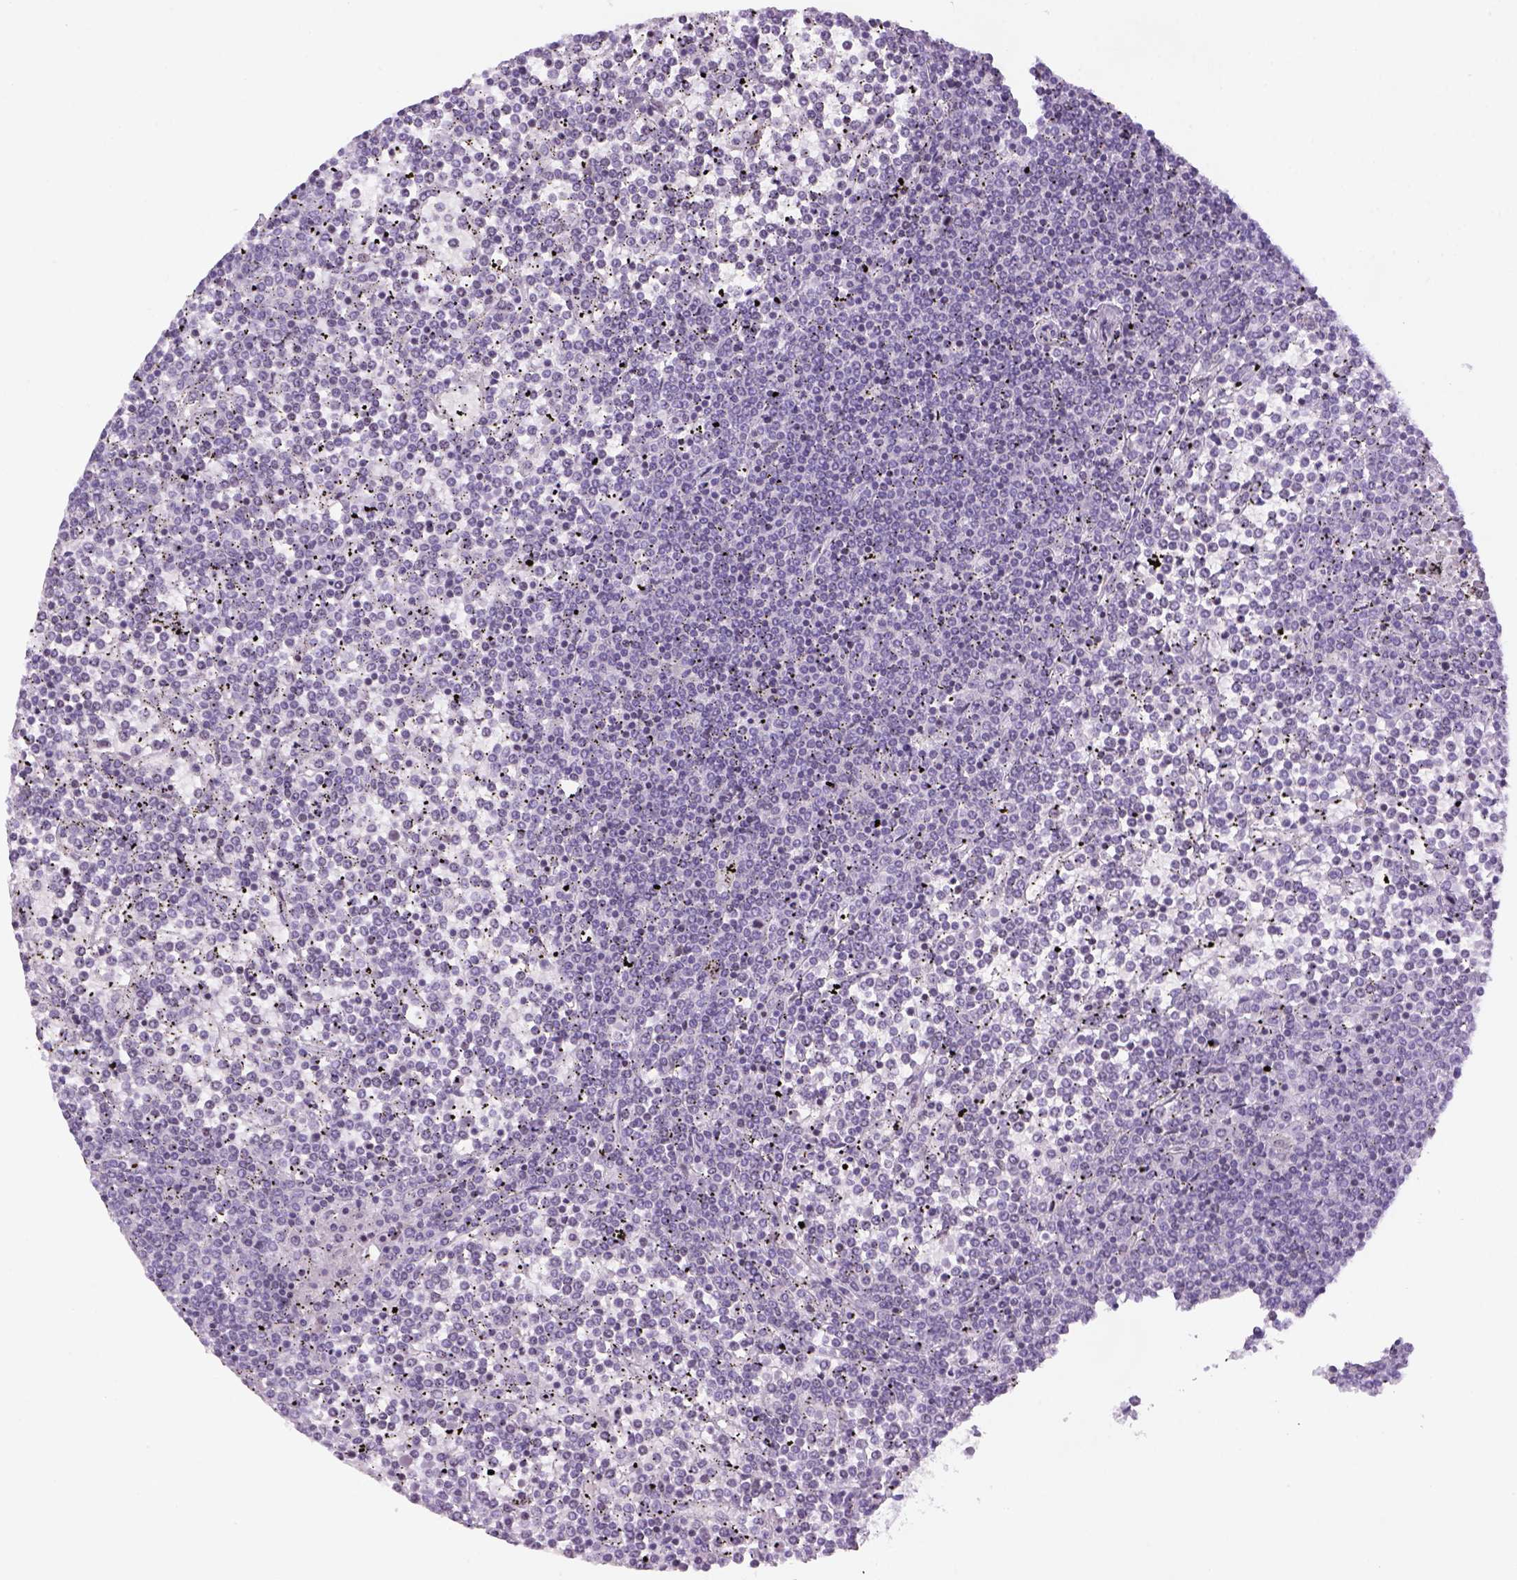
{"staining": {"intensity": "negative", "quantity": "none", "location": "none"}, "tissue": "lymphoma", "cell_type": "Tumor cells", "image_type": "cancer", "snomed": [{"axis": "morphology", "description": "Malignant lymphoma, non-Hodgkin's type, Low grade"}, {"axis": "topography", "description": "Spleen"}], "caption": "High power microscopy image of an immunohistochemistry (IHC) image of malignant lymphoma, non-Hodgkin's type (low-grade), revealing no significant staining in tumor cells.", "gene": "DNAH11", "patient": {"sex": "female", "age": 19}}